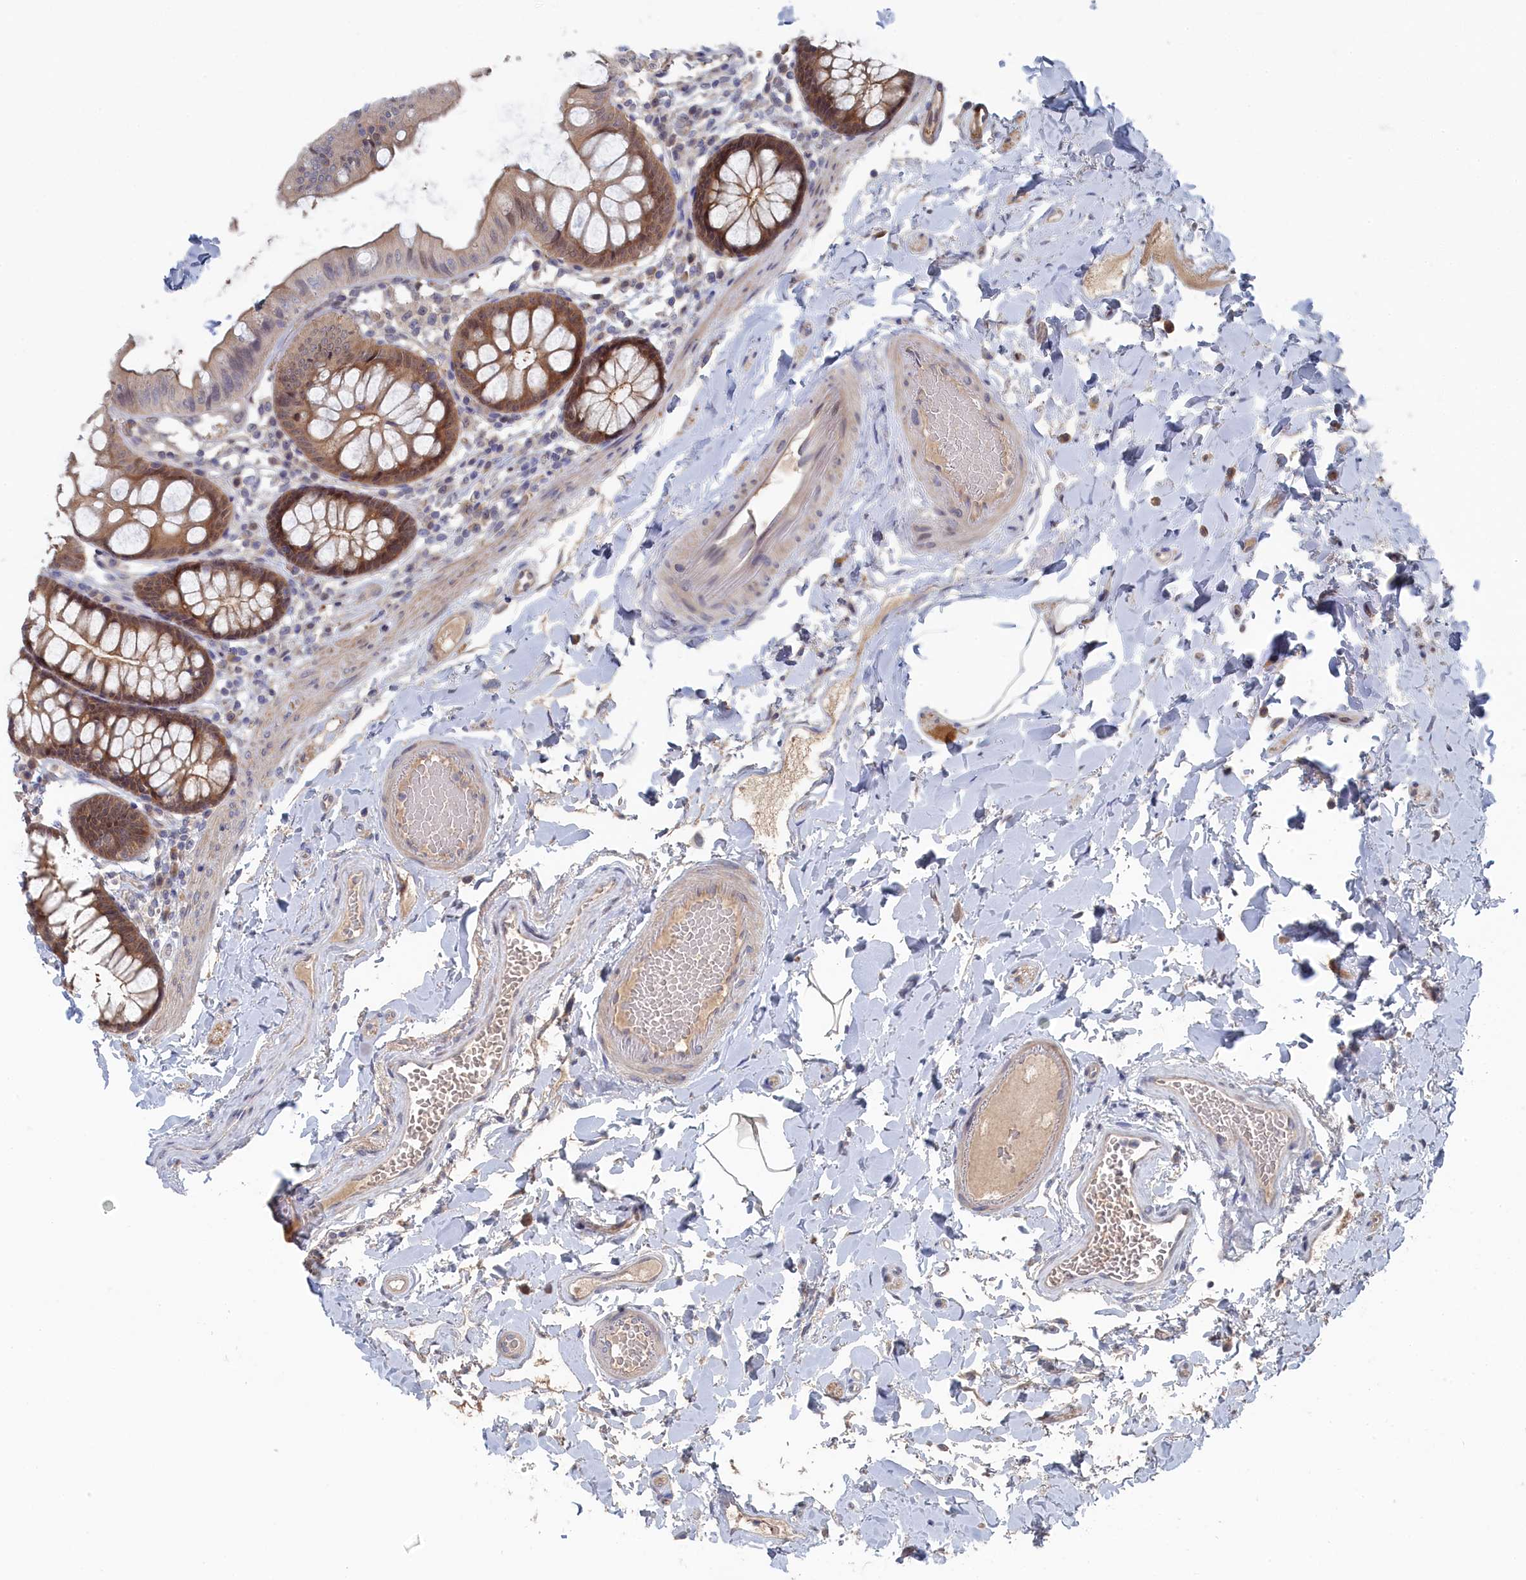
{"staining": {"intensity": "weak", "quantity": "25%-75%", "location": "cytoplasmic/membranous"}, "tissue": "colon", "cell_type": "Endothelial cells", "image_type": "normal", "snomed": [{"axis": "morphology", "description": "Normal tissue, NOS"}, {"axis": "topography", "description": "Colon"}], "caption": "Colon stained with a brown dye shows weak cytoplasmic/membranous positive positivity in about 25%-75% of endothelial cells.", "gene": "IRGQ", "patient": {"sex": "male", "age": 84}}